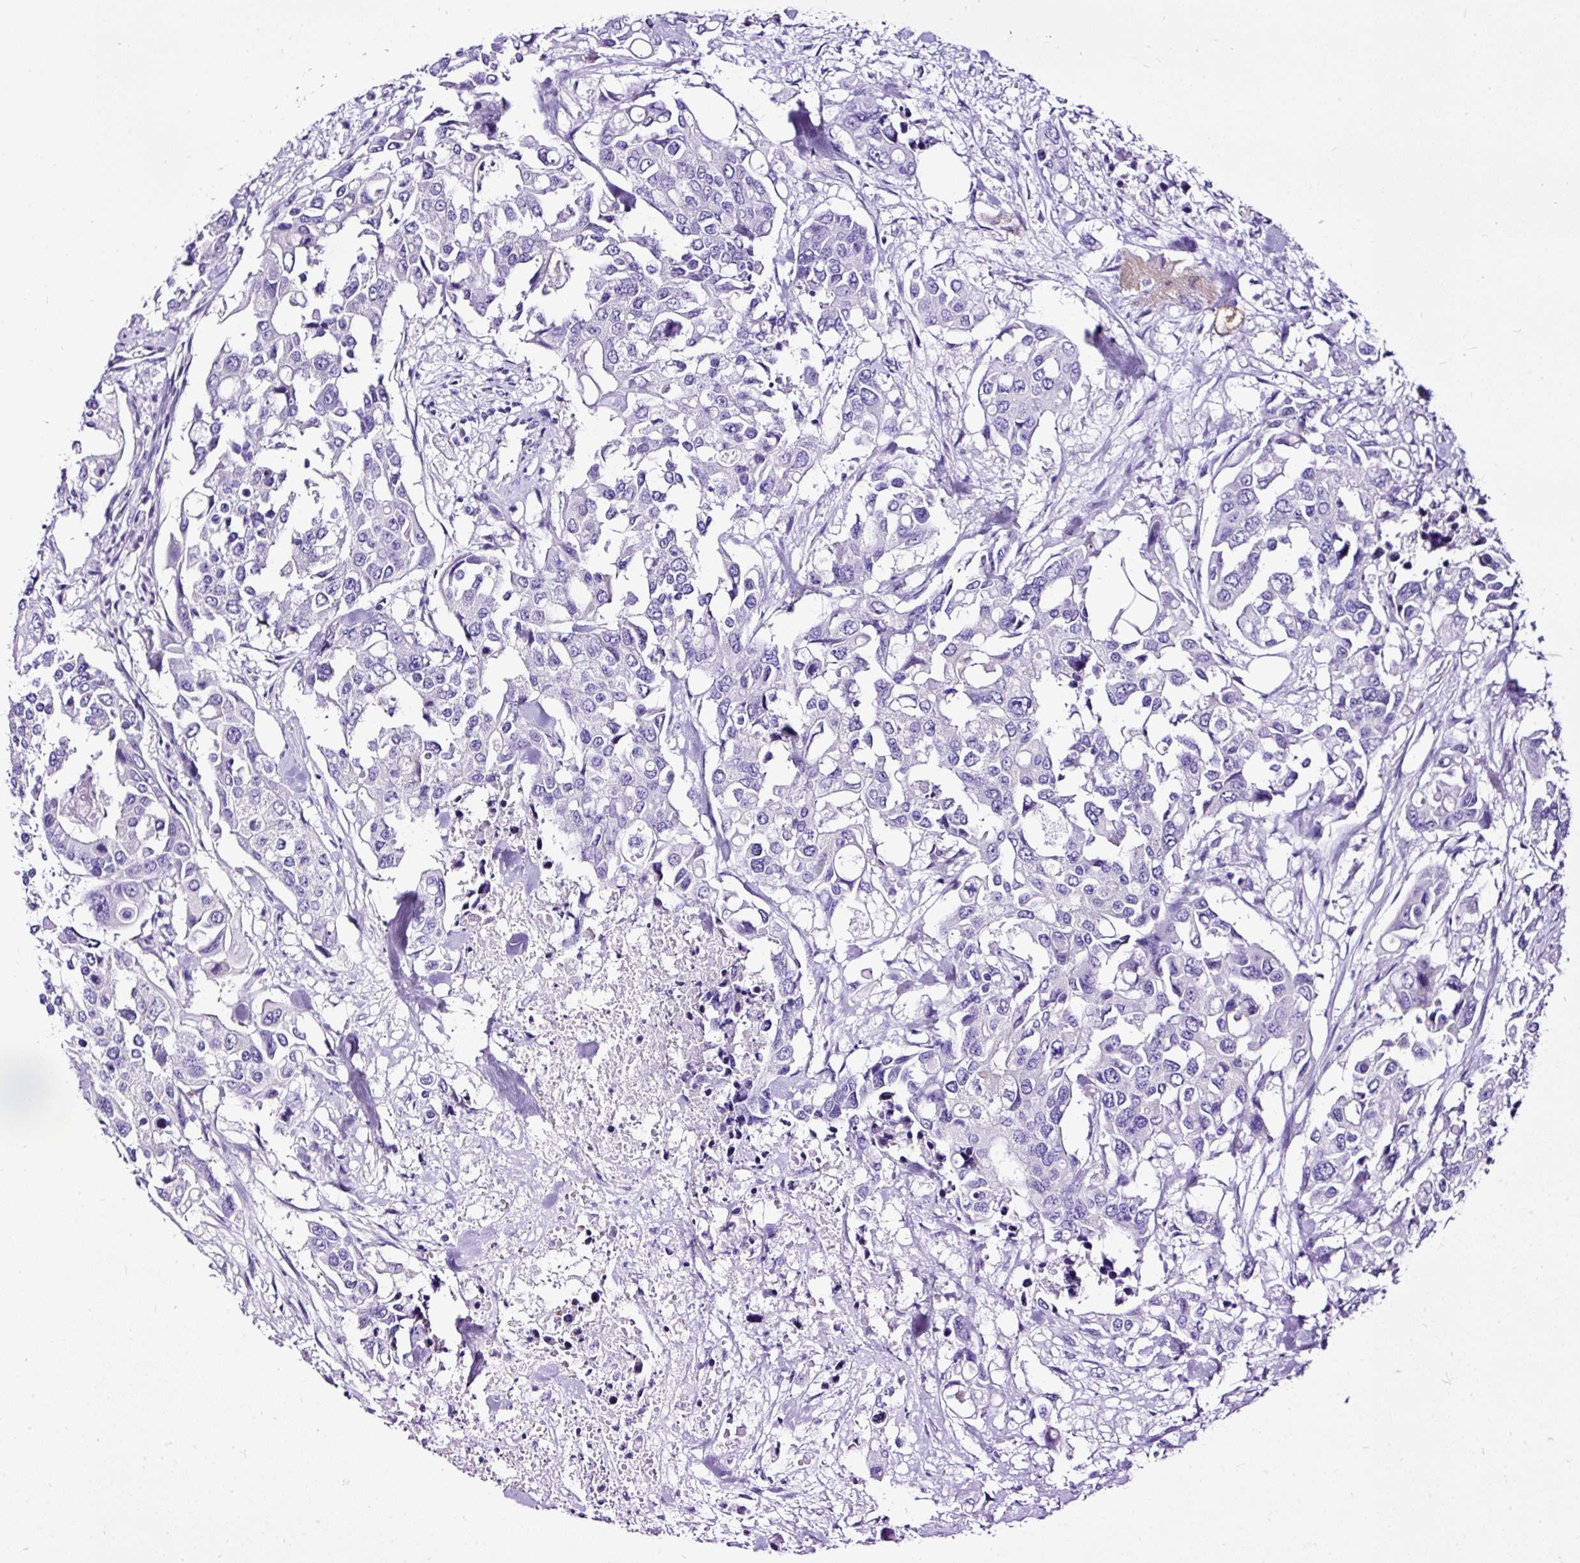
{"staining": {"intensity": "negative", "quantity": "none", "location": "none"}, "tissue": "colorectal cancer", "cell_type": "Tumor cells", "image_type": "cancer", "snomed": [{"axis": "morphology", "description": "Adenocarcinoma, NOS"}, {"axis": "topography", "description": "Colon"}], "caption": "A photomicrograph of colorectal cancer (adenocarcinoma) stained for a protein exhibits no brown staining in tumor cells.", "gene": "STOX2", "patient": {"sex": "male", "age": 77}}